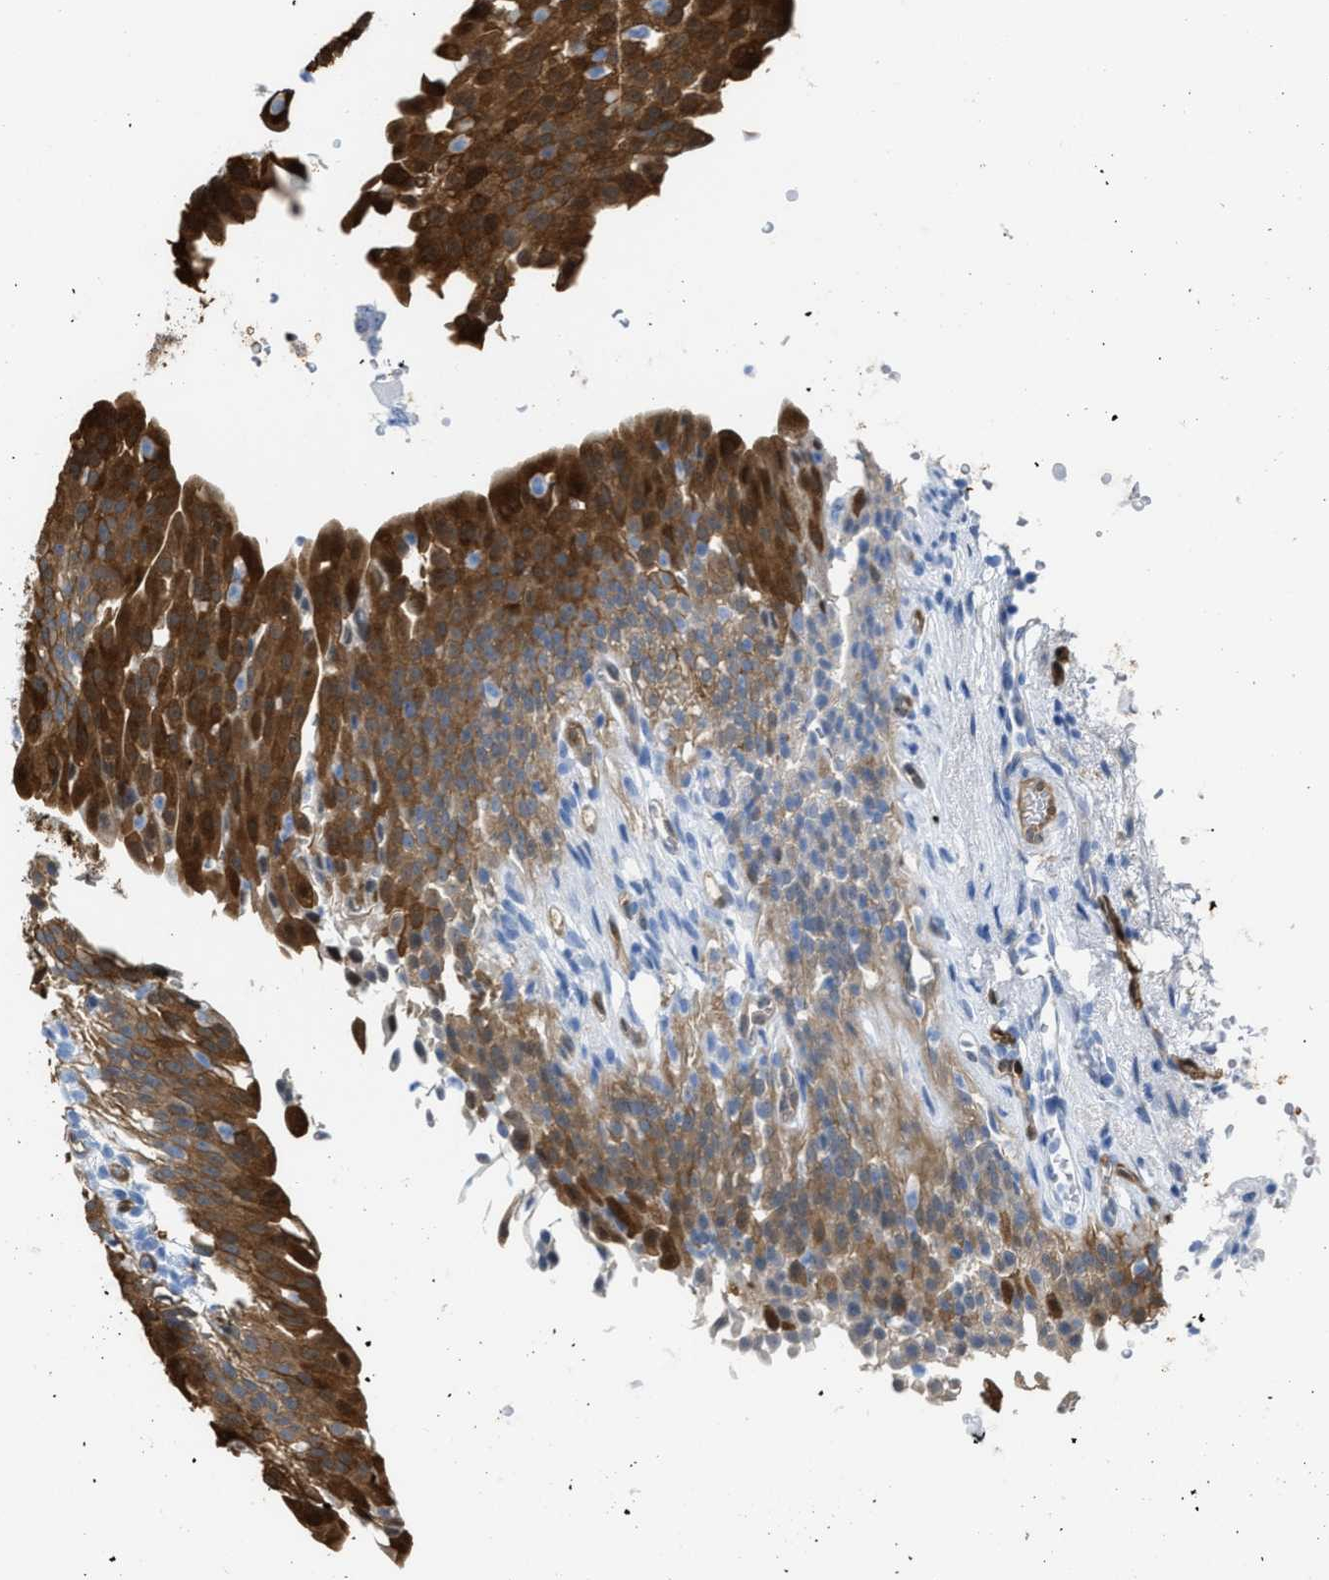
{"staining": {"intensity": "strong", "quantity": ">75%", "location": "cytoplasmic/membranous"}, "tissue": "urinary bladder", "cell_type": "Urothelial cells", "image_type": "normal", "snomed": [{"axis": "morphology", "description": "Normal tissue, NOS"}, {"axis": "topography", "description": "Urinary bladder"}], "caption": "Immunohistochemical staining of benign human urinary bladder reveals >75% levels of strong cytoplasmic/membranous protein positivity in approximately >75% of urothelial cells.", "gene": "ASS1", "patient": {"sex": "female", "age": 60}}